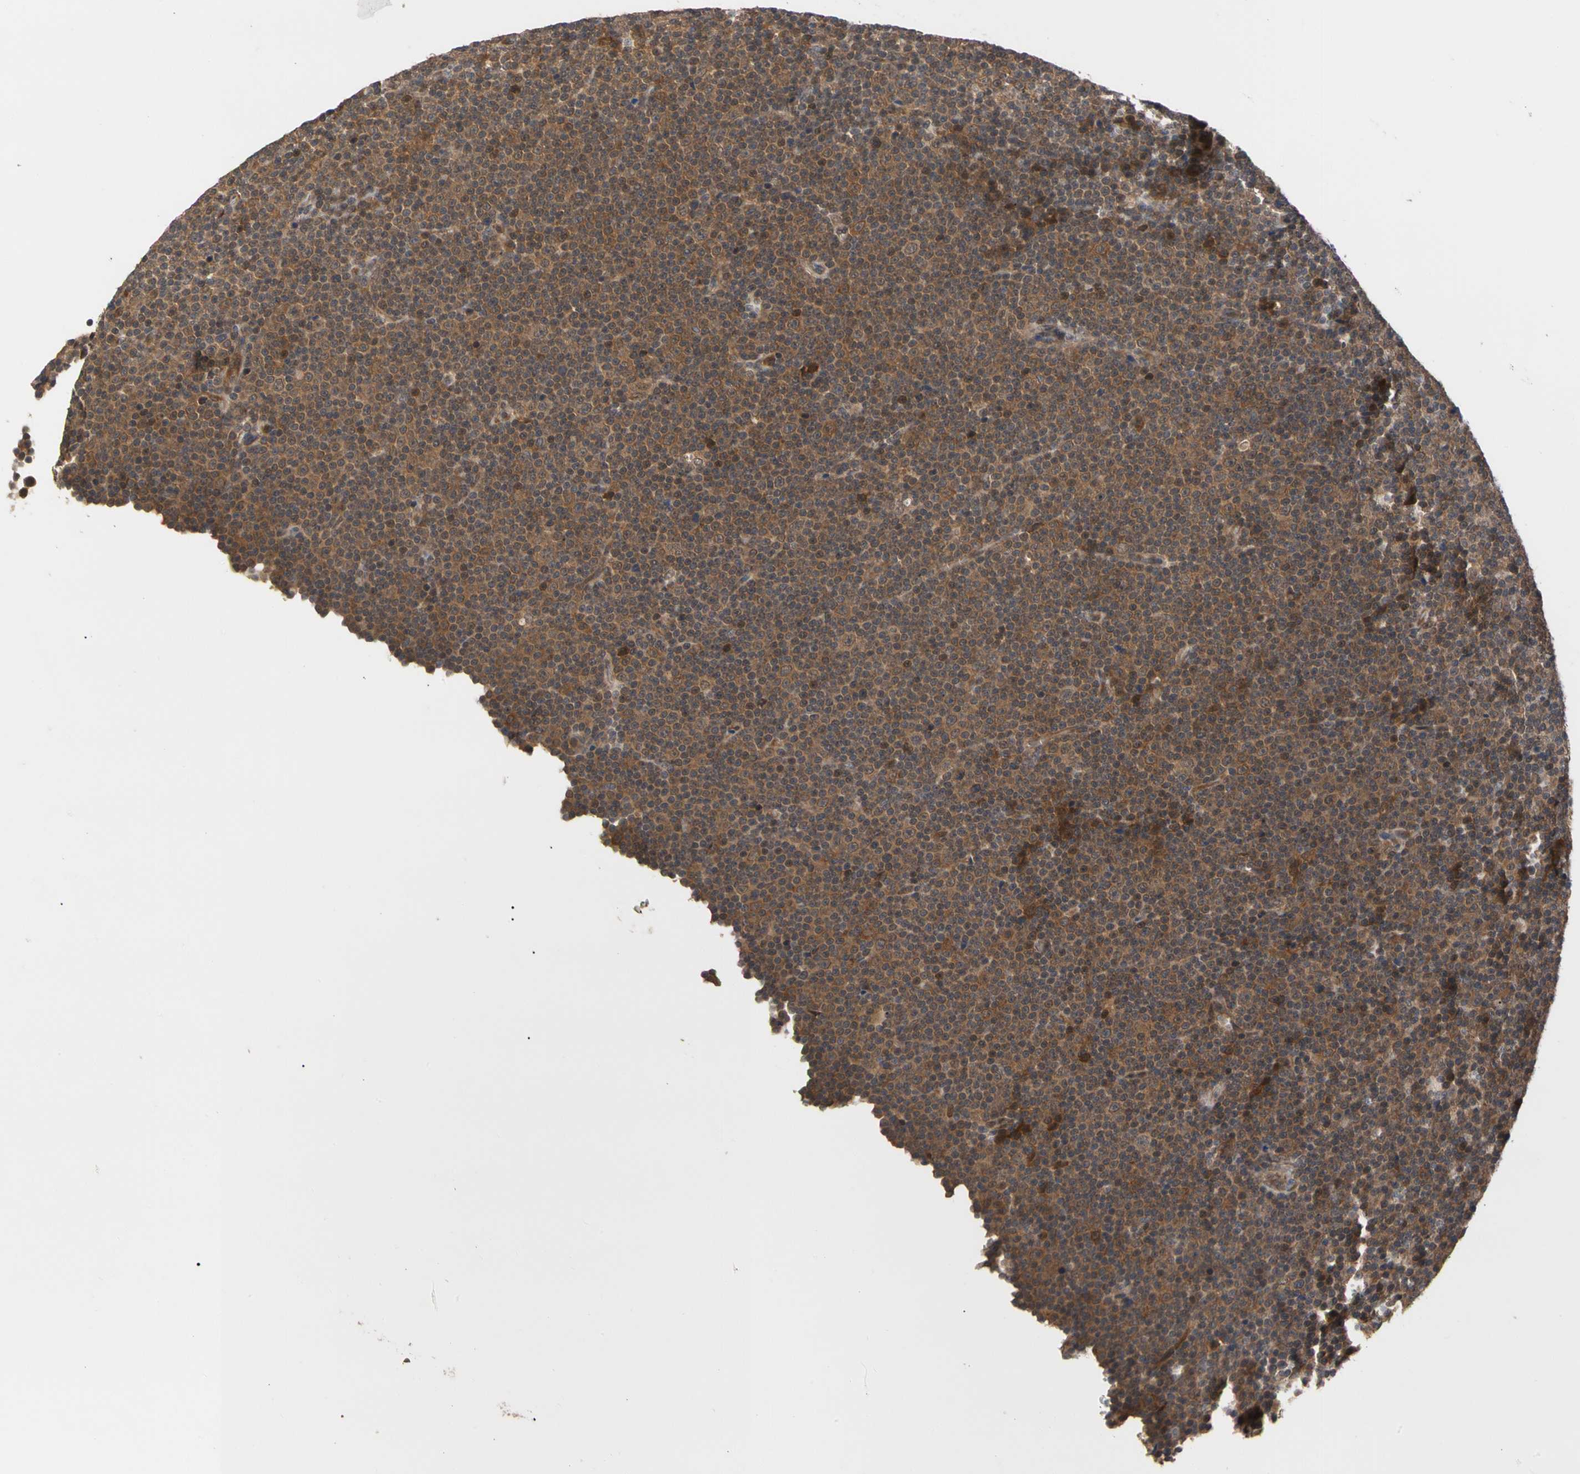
{"staining": {"intensity": "moderate", "quantity": ">75%", "location": "cytoplasmic/membranous"}, "tissue": "lymphoma", "cell_type": "Tumor cells", "image_type": "cancer", "snomed": [{"axis": "morphology", "description": "Malignant lymphoma, non-Hodgkin's type, Low grade"}, {"axis": "topography", "description": "Lymph node"}], "caption": "This is an image of immunohistochemistry staining of low-grade malignant lymphoma, non-Hodgkin's type, which shows moderate expression in the cytoplasmic/membranous of tumor cells.", "gene": "CYTIP", "patient": {"sex": "female", "age": 67}}